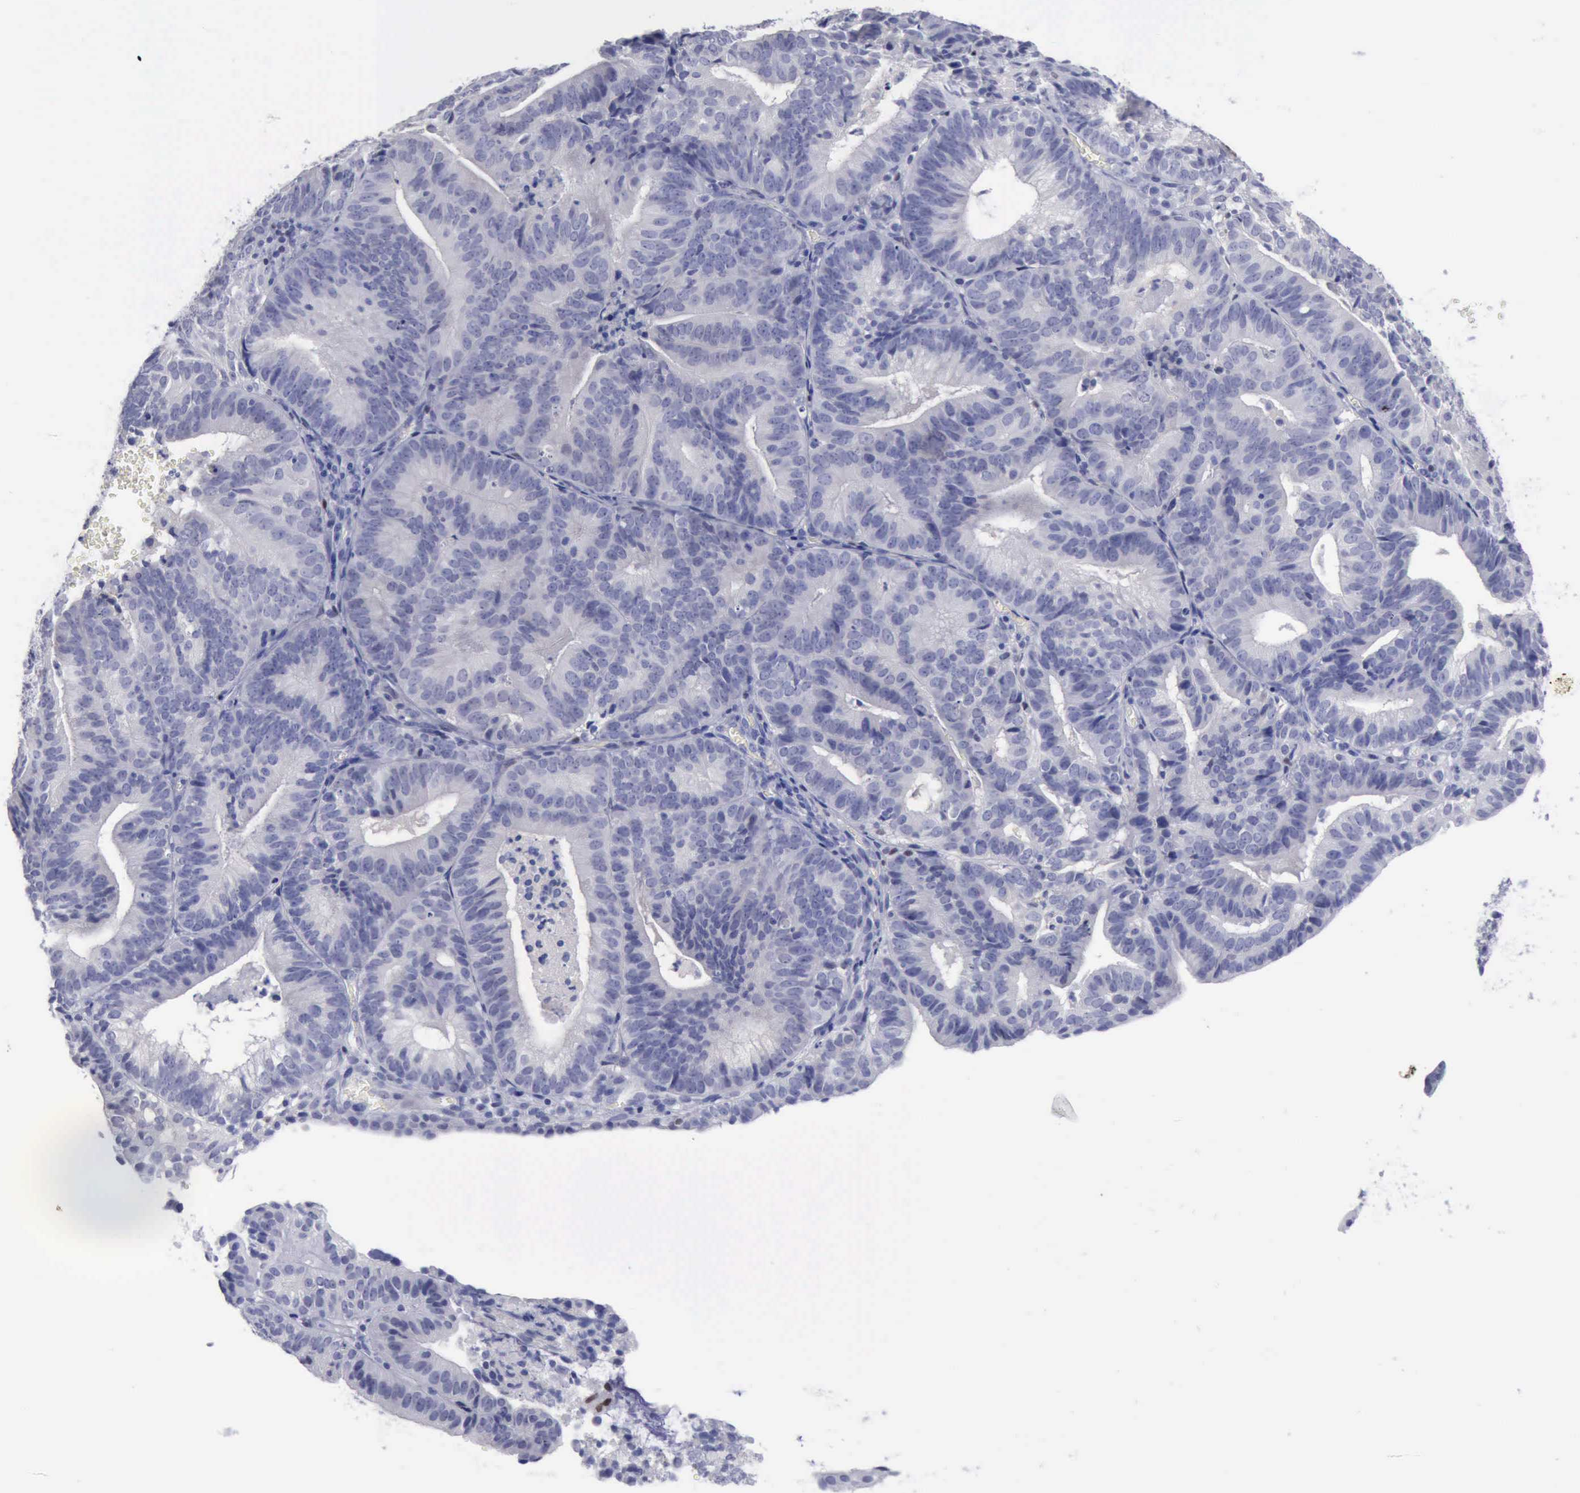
{"staining": {"intensity": "negative", "quantity": "none", "location": "none"}, "tissue": "cervical cancer", "cell_type": "Tumor cells", "image_type": "cancer", "snomed": [{"axis": "morphology", "description": "Adenocarcinoma, NOS"}, {"axis": "topography", "description": "Cervix"}], "caption": "Human cervical cancer stained for a protein using IHC reveals no positivity in tumor cells.", "gene": "SATB2", "patient": {"sex": "female", "age": 60}}